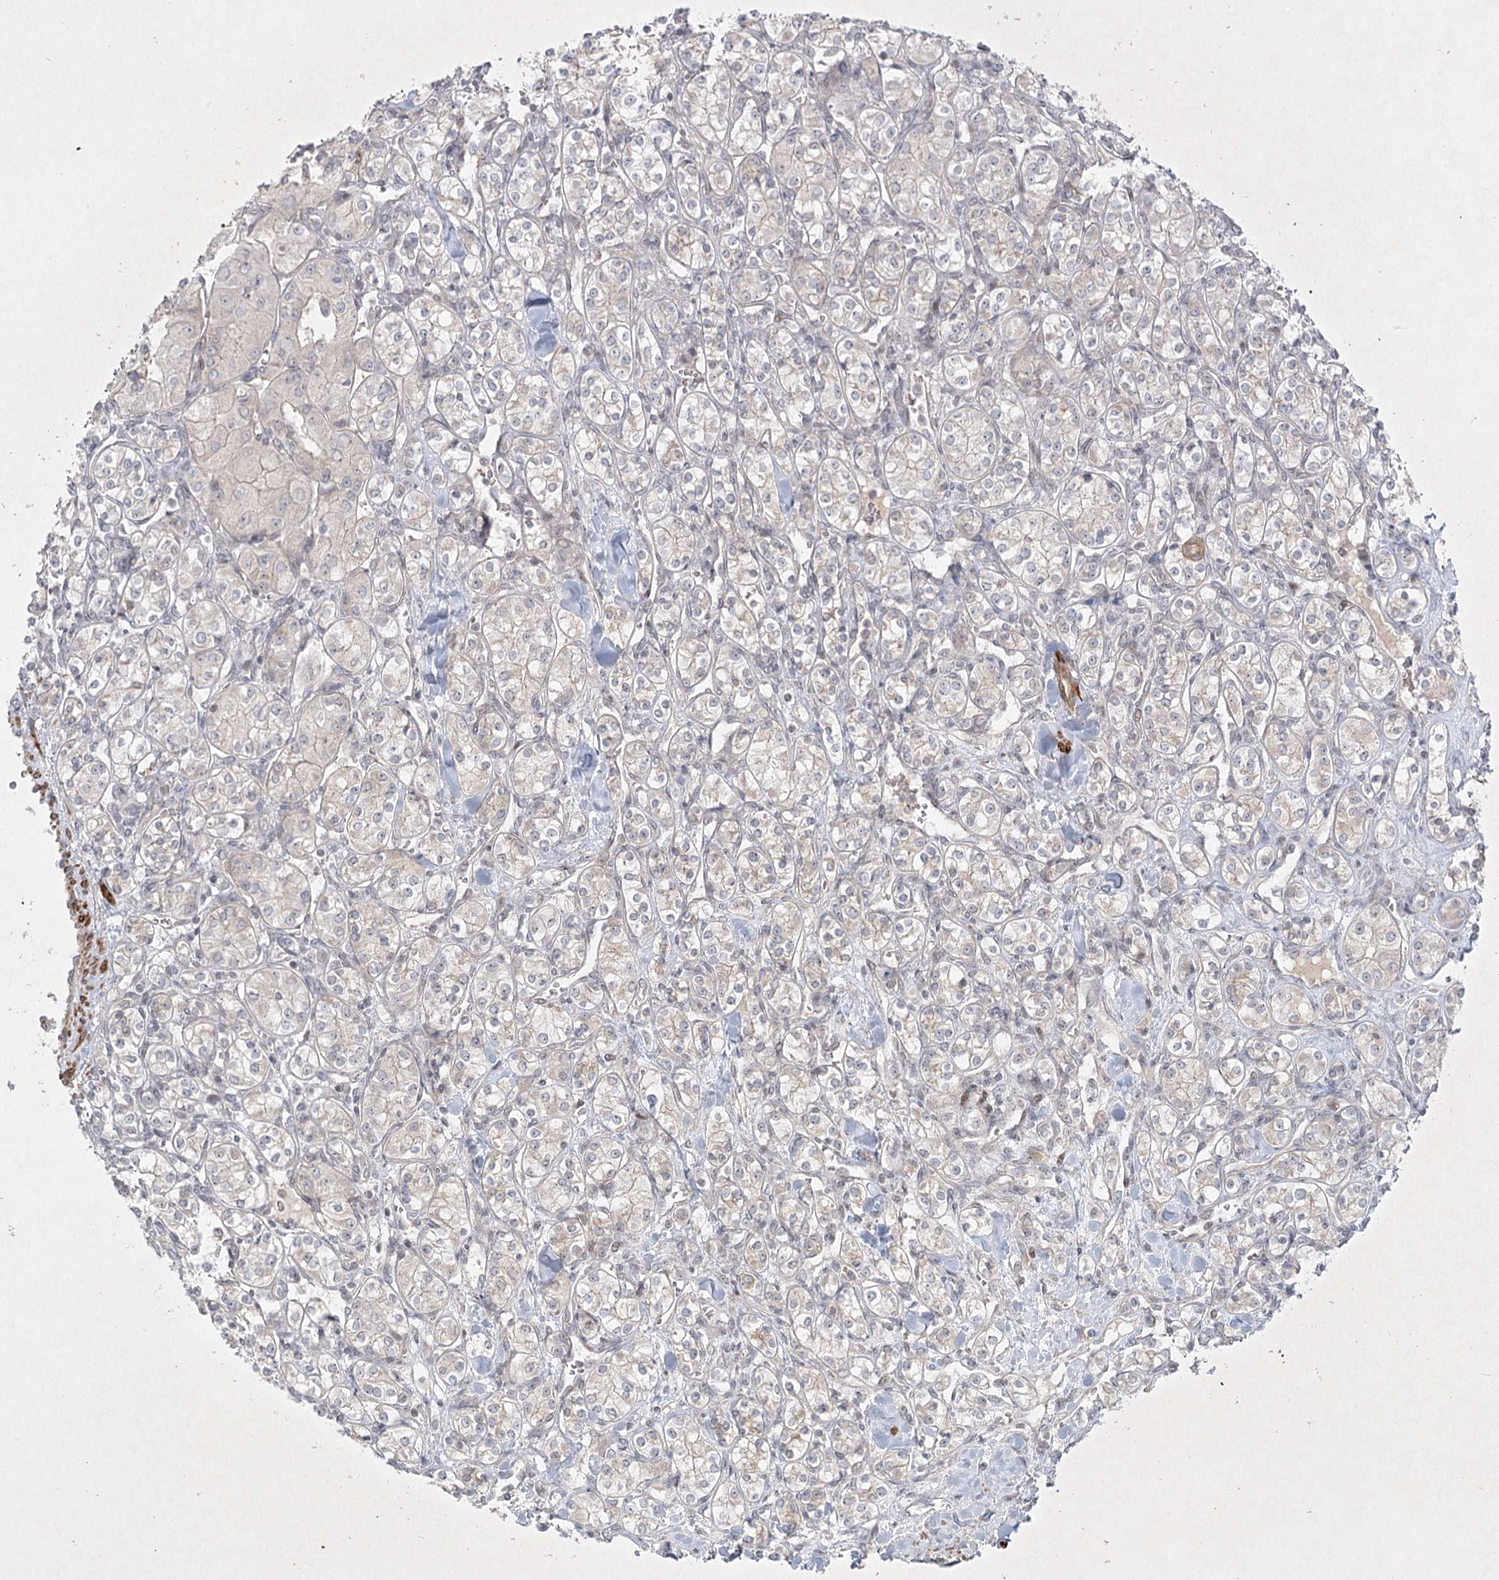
{"staining": {"intensity": "negative", "quantity": "none", "location": "none"}, "tissue": "renal cancer", "cell_type": "Tumor cells", "image_type": "cancer", "snomed": [{"axis": "morphology", "description": "Adenocarcinoma, NOS"}, {"axis": "topography", "description": "Kidney"}], "caption": "Immunohistochemistry image of renal cancer (adenocarcinoma) stained for a protein (brown), which displays no staining in tumor cells.", "gene": "SH2D3A", "patient": {"sex": "male", "age": 77}}